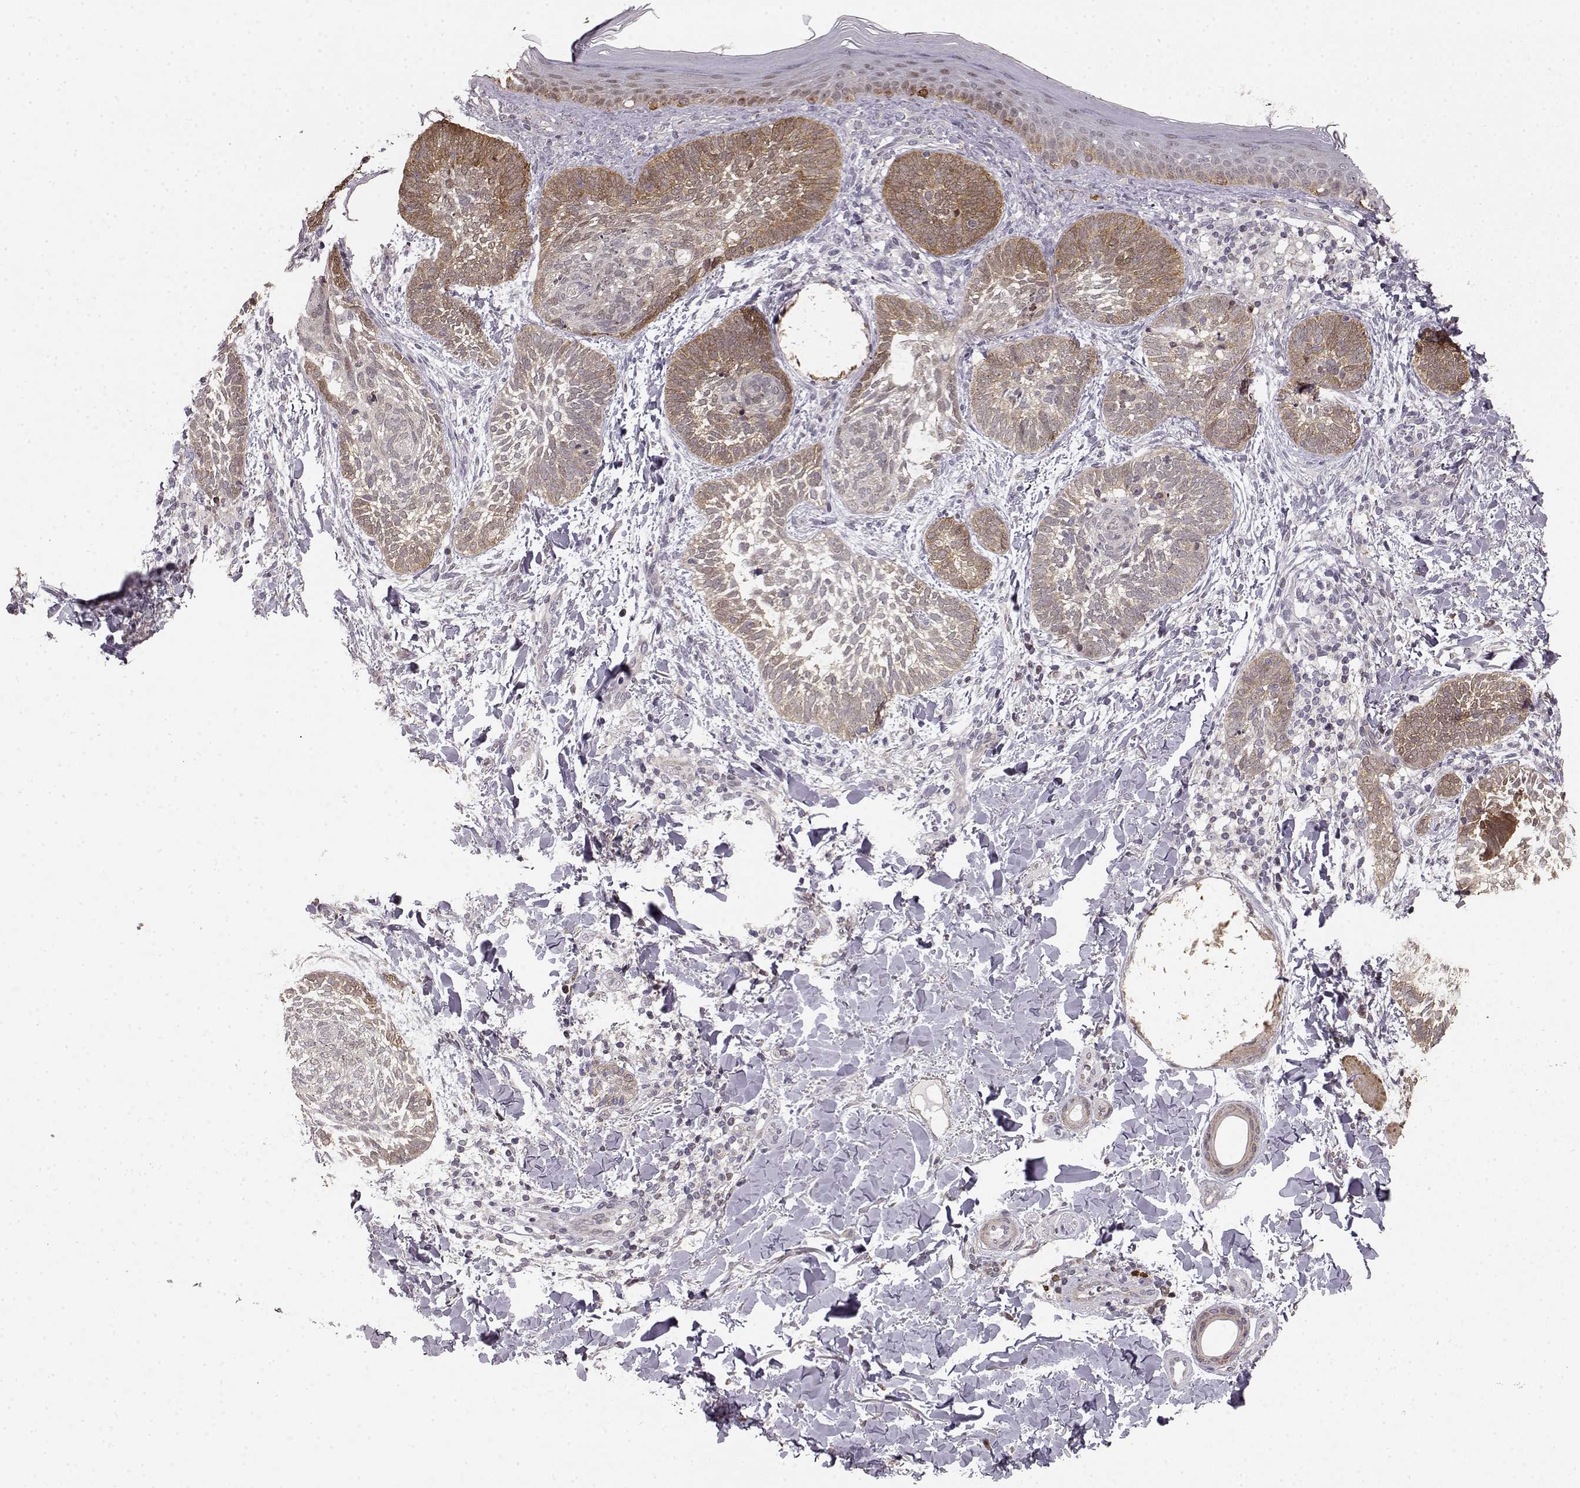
{"staining": {"intensity": "moderate", "quantity": "25%-75%", "location": "cytoplasmic/membranous"}, "tissue": "skin cancer", "cell_type": "Tumor cells", "image_type": "cancer", "snomed": [{"axis": "morphology", "description": "Normal tissue, NOS"}, {"axis": "morphology", "description": "Basal cell carcinoma"}, {"axis": "topography", "description": "Skin"}], "caption": "Approximately 25%-75% of tumor cells in basal cell carcinoma (skin) exhibit moderate cytoplasmic/membranous protein staining as visualized by brown immunohistochemical staining.", "gene": "BACH2", "patient": {"sex": "male", "age": 46}}